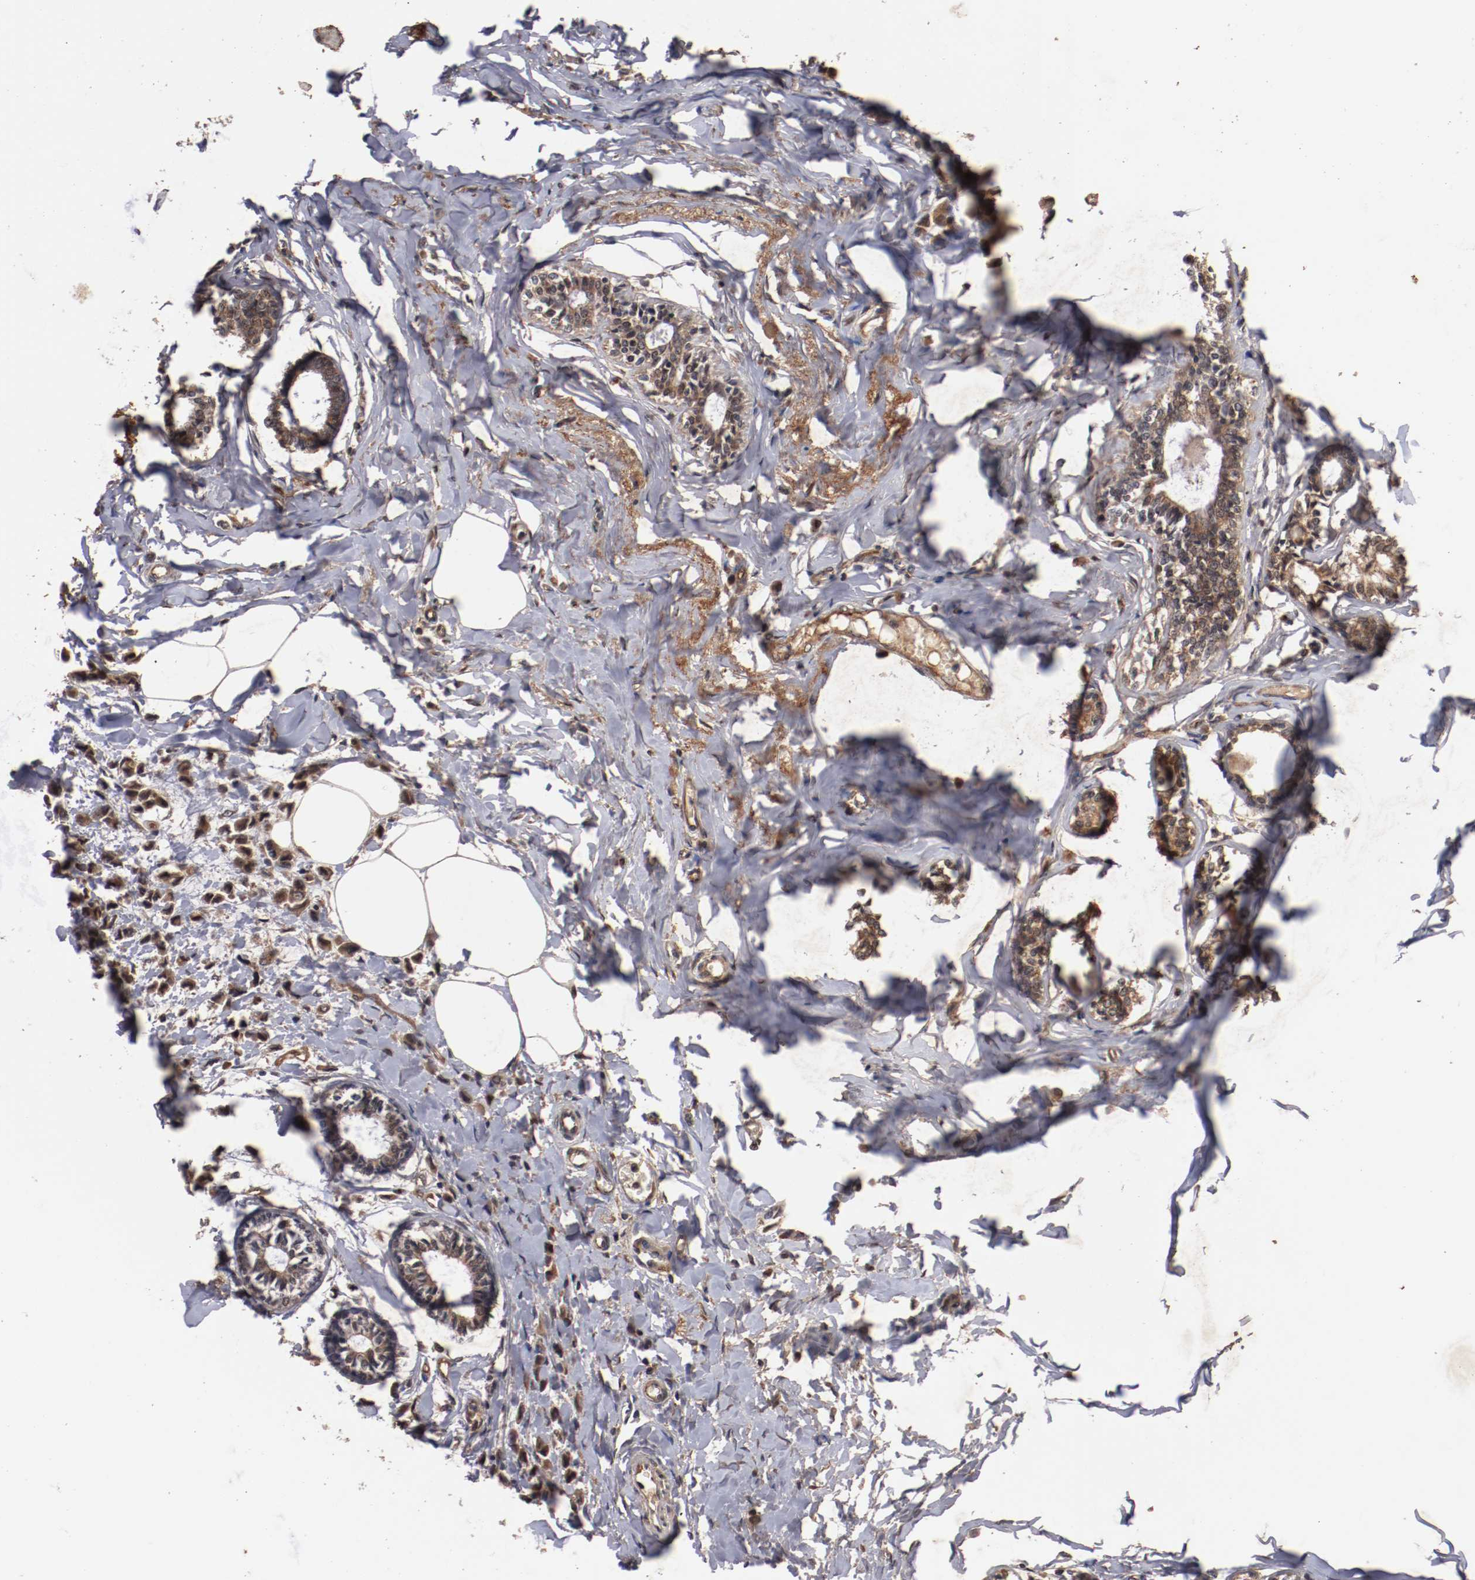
{"staining": {"intensity": "strong", "quantity": ">75%", "location": "cytoplasmic/membranous"}, "tissue": "breast cancer", "cell_type": "Tumor cells", "image_type": "cancer", "snomed": [{"axis": "morphology", "description": "Lobular carcinoma"}, {"axis": "topography", "description": "Breast"}], "caption": "Immunohistochemistry (IHC) of human lobular carcinoma (breast) demonstrates high levels of strong cytoplasmic/membranous expression in about >75% of tumor cells.", "gene": "TENM1", "patient": {"sex": "female", "age": 51}}